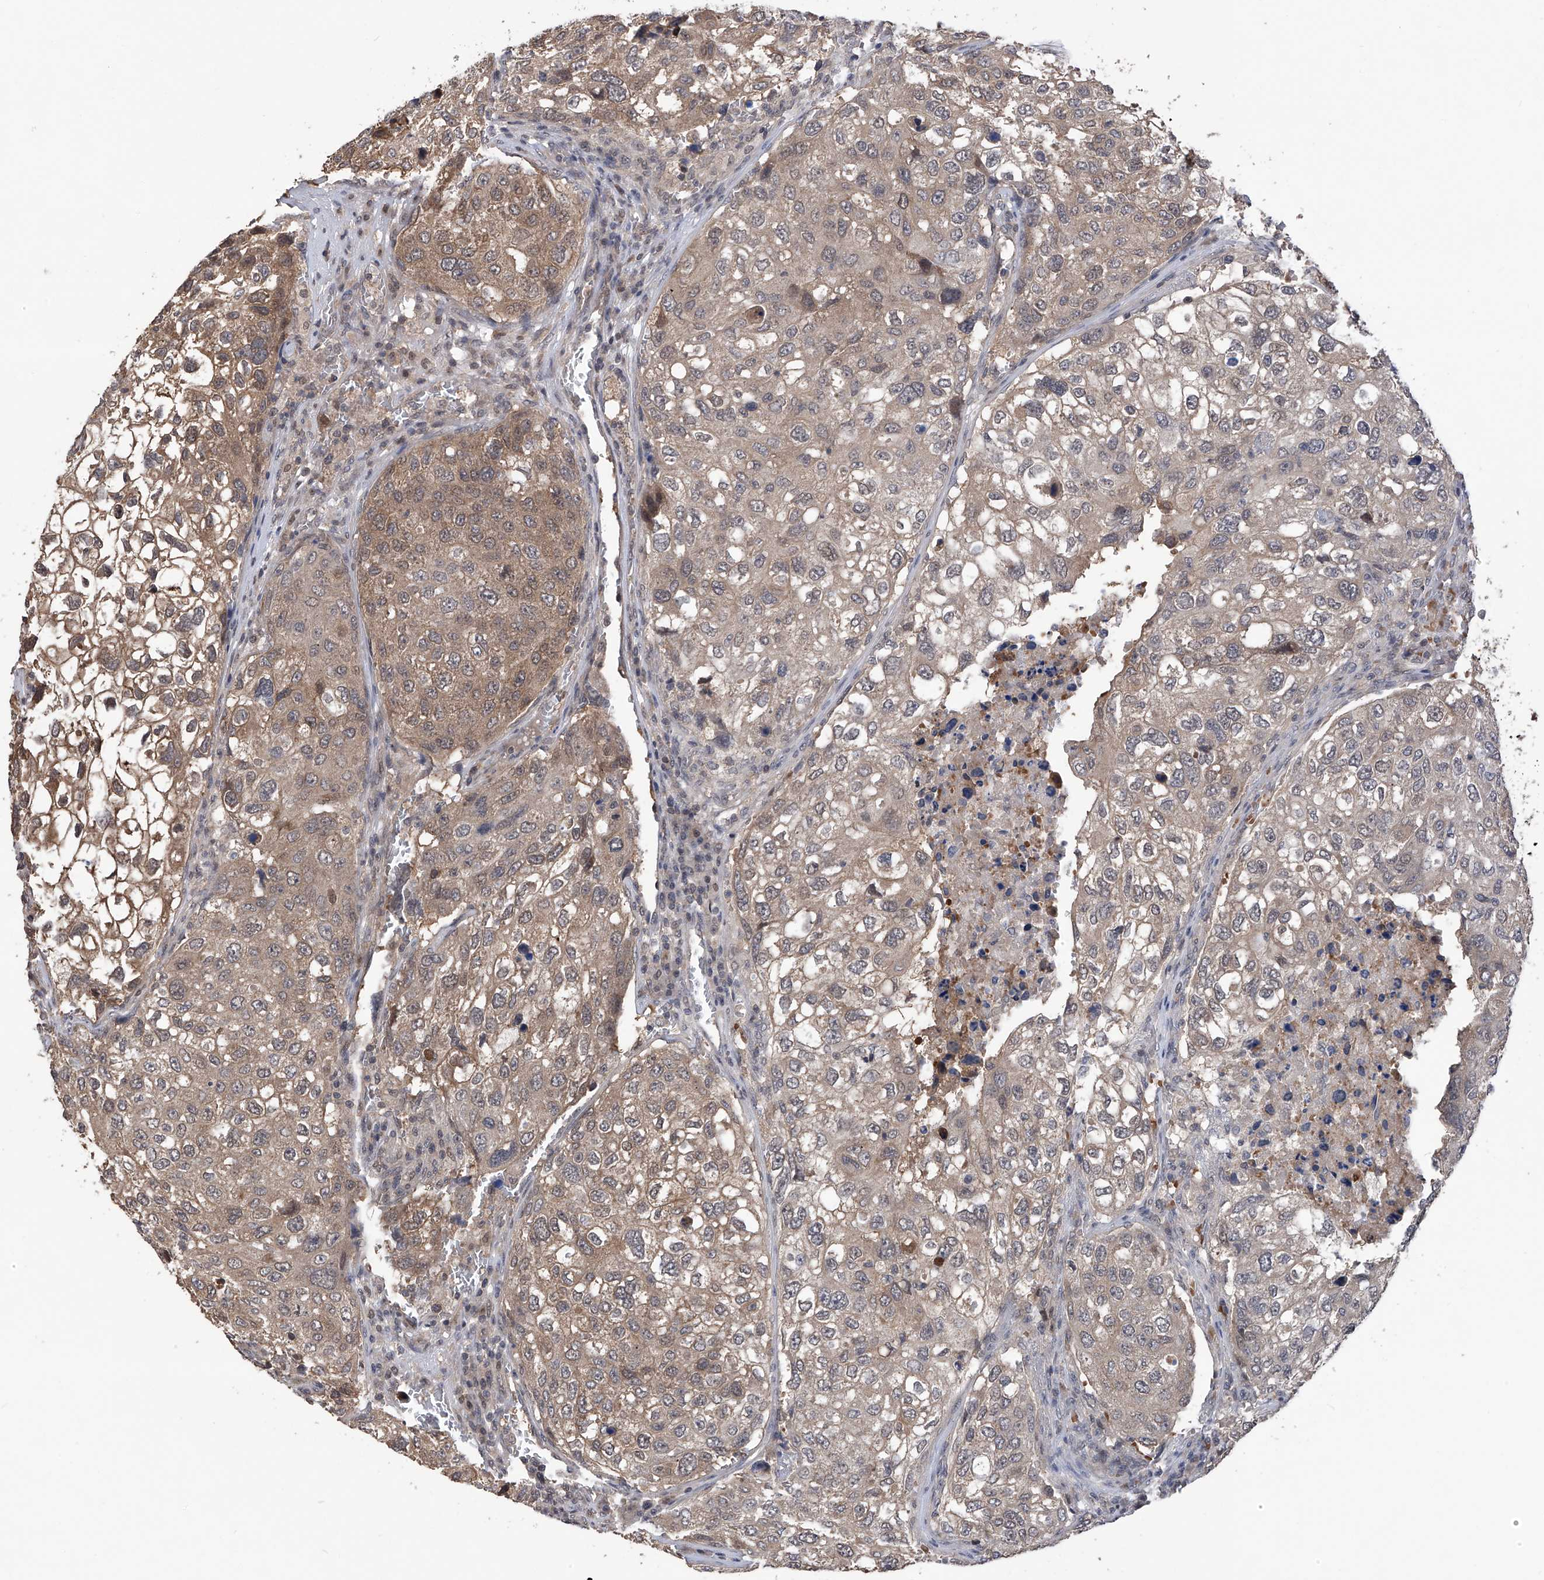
{"staining": {"intensity": "weak", "quantity": "25%-75%", "location": "cytoplasmic/membranous"}, "tissue": "urothelial cancer", "cell_type": "Tumor cells", "image_type": "cancer", "snomed": [{"axis": "morphology", "description": "Urothelial carcinoma, High grade"}, {"axis": "topography", "description": "Lymph node"}, {"axis": "topography", "description": "Urinary bladder"}], "caption": "Weak cytoplasmic/membranous positivity for a protein is present in about 25%-75% of tumor cells of urothelial cancer using immunohistochemistry (IHC).", "gene": "LYSMD4", "patient": {"sex": "male", "age": 51}}